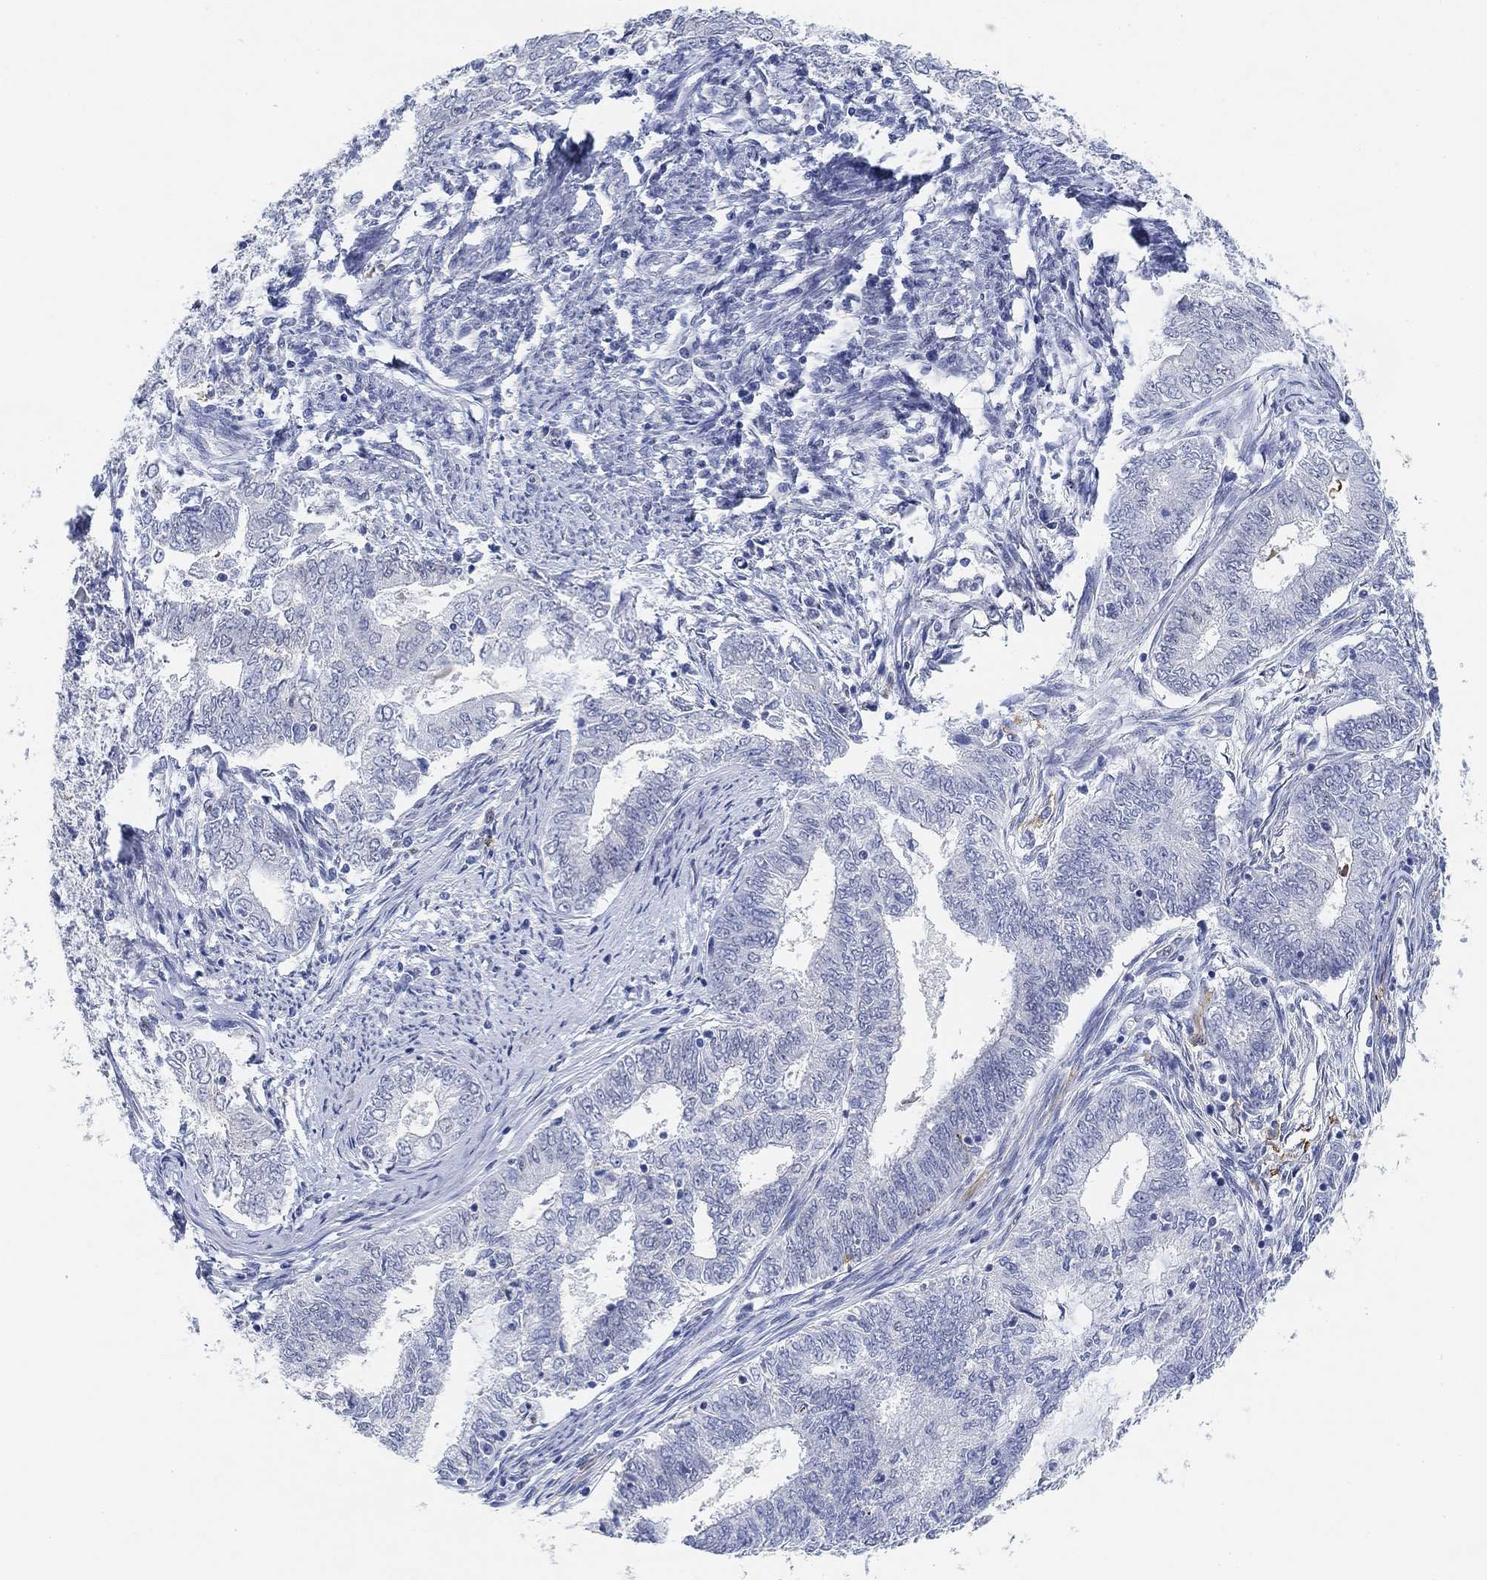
{"staining": {"intensity": "negative", "quantity": "none", "location": "none"}, "tissue": "endometrial cancer", "cell_type": "Tumor cells", "image_type": "cancer", "snomed": [{"axis": "morphology", "description": "Adenocarcinoma, NOS"}, {"axis": "topography", "description": "Endometrium"}], "caption": "Tumor cells are negative for protein expression in human endometrial adenocarcinoma. (DAB immunohistochemistry visualized using brightfield microscopy, high magnification).", "gene": "PAX6", "patient": {"sex": "female", "age": 62}}